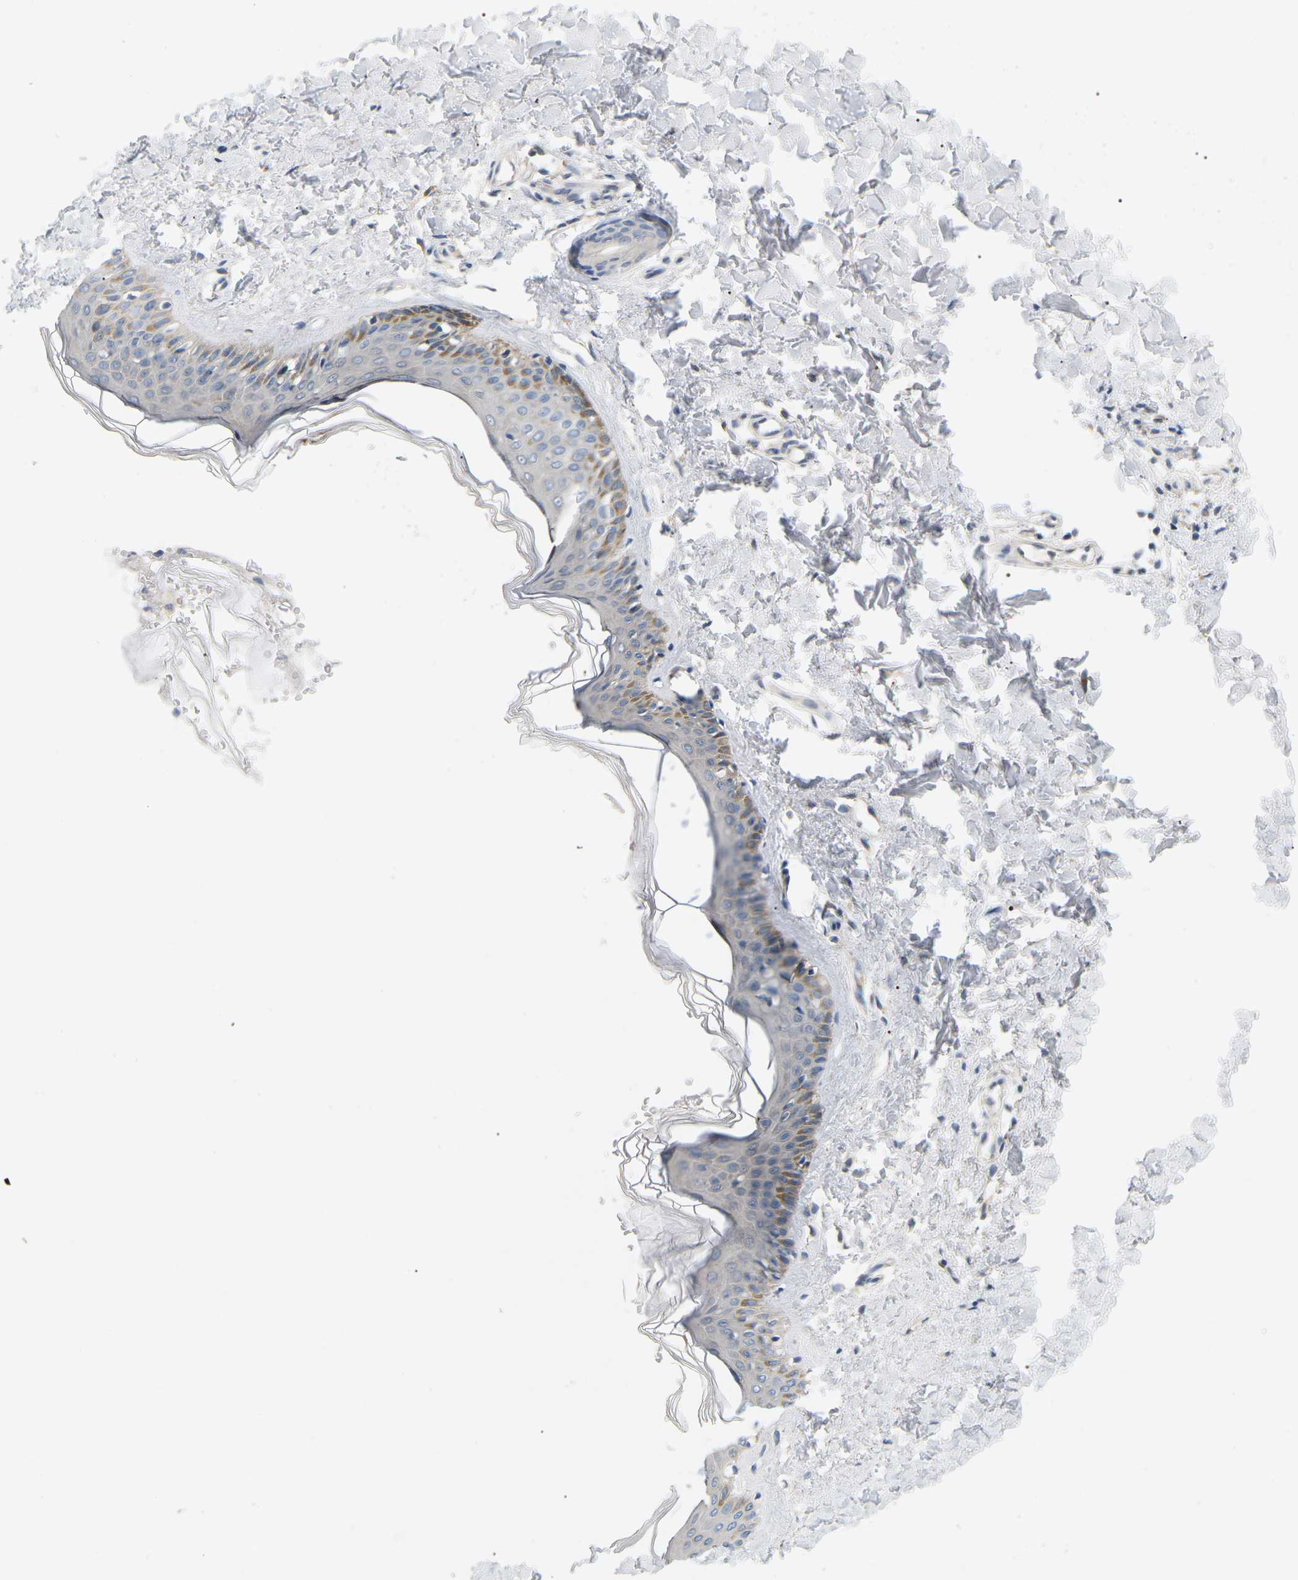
{"staining": {"intensity": "negative", "quantity": "none", "location": "none"}, "tissue": "skin", "cell_type": "Fibroblasts", "image_type": "normal", "snomed": [{"axis": "morphology", "description": "Normal tissue, NOS"}, {"axis": "topography", "description": "Skin"}], "caption": "A photomicrograph of human skin is negative for staining in fibroblasts. (Stains: DAB immunohistochemistry (IHC) with hematoxylin counter stain, Microscopy: brightfield microscopy at high magnification).", "gene": "EVA1C", "patient": {"sex": "female", "age": 41}}